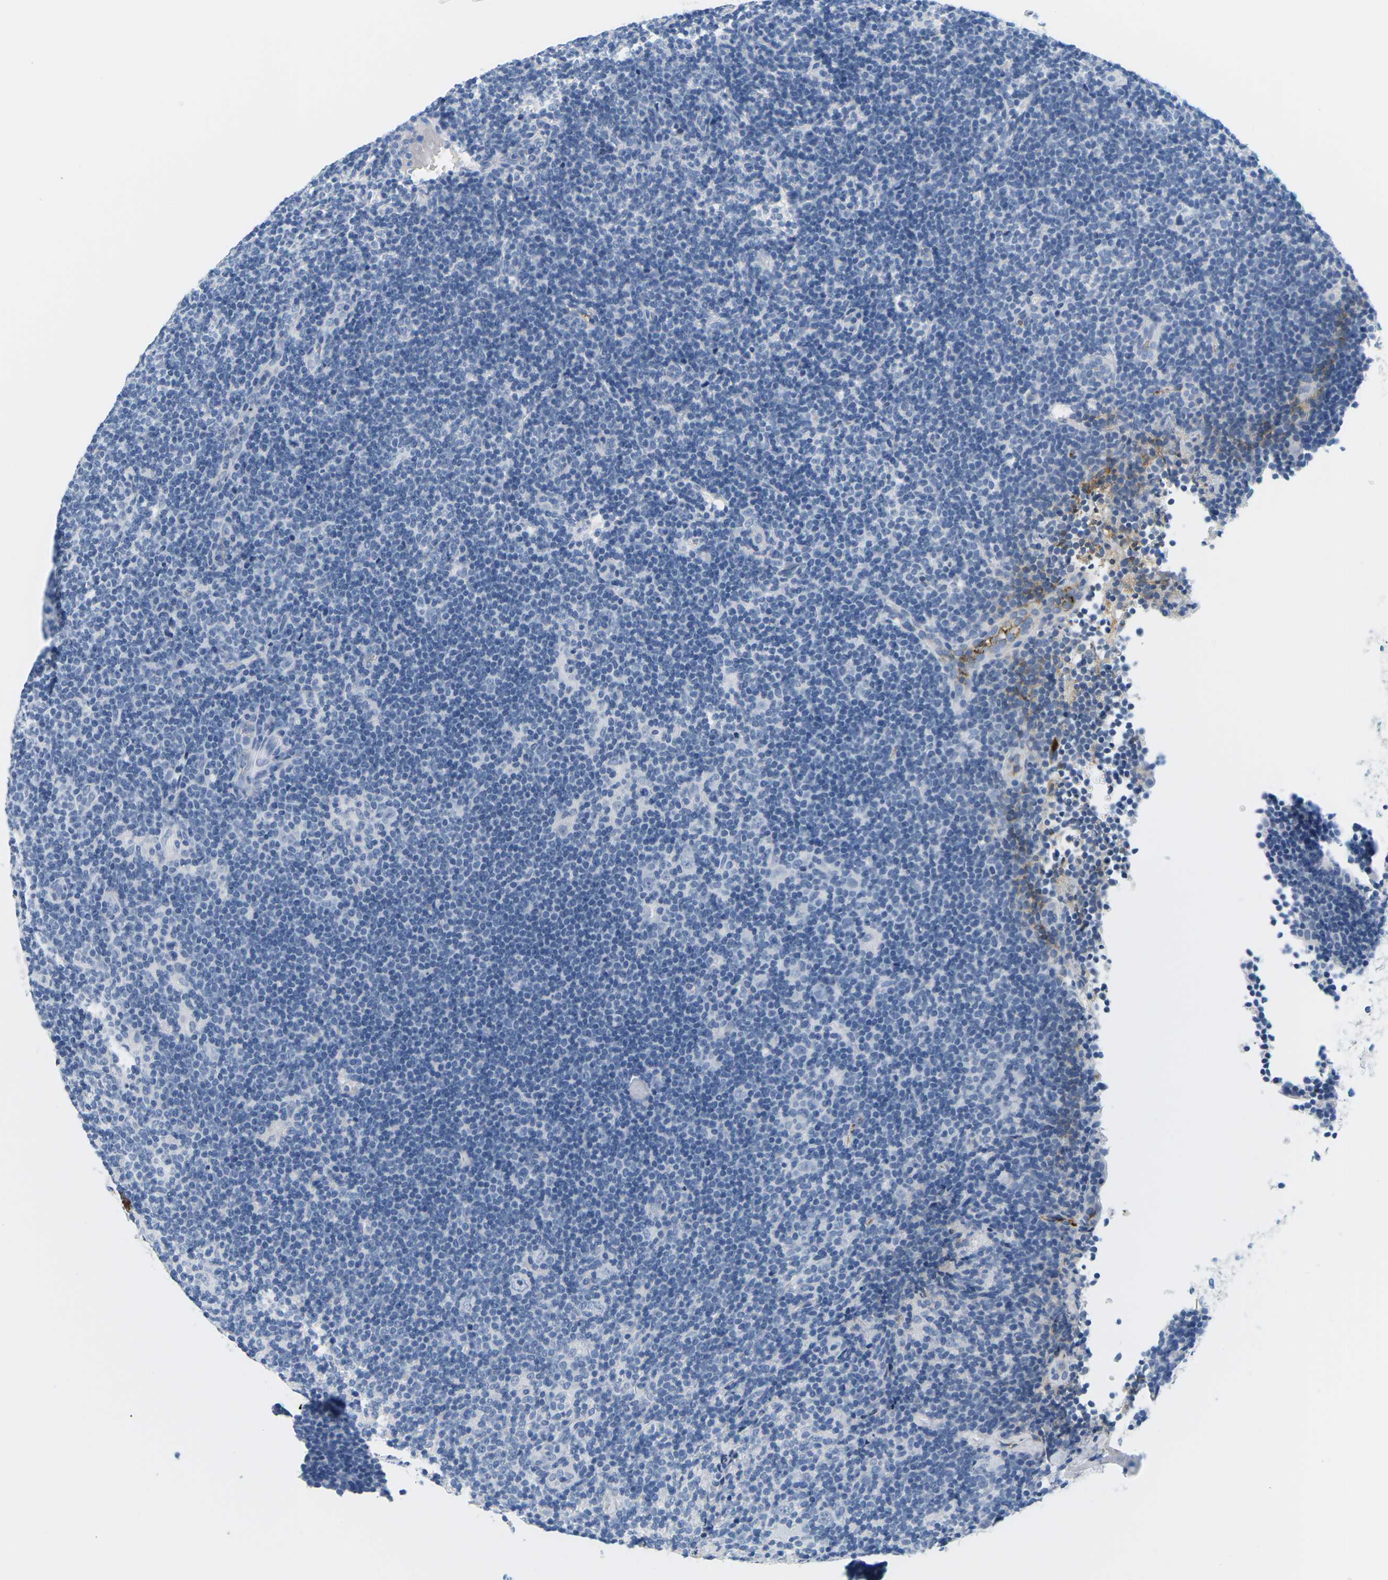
{"staining": {"intensity": "negative", "quantity": "none", "location": "none"}, "tissue": "lymphoma", "cell_type": "Tumor cells", "image_type": "cancer", "snomed": [{"axis": "morphology", "description": "Hodgkin's disease, NOS"}, {"axis": "topography", "description": "Lymph node"}], "caption": "High magnification brightfield microscopy of lymphoma stained with DAB (3,3'-diaminobenzidine) (brown) and counterstained with hematoxylin (blue): tumor cells show no significant staining.", "gene": "APOB", "patient": {"sex": "female", "age": 57}}